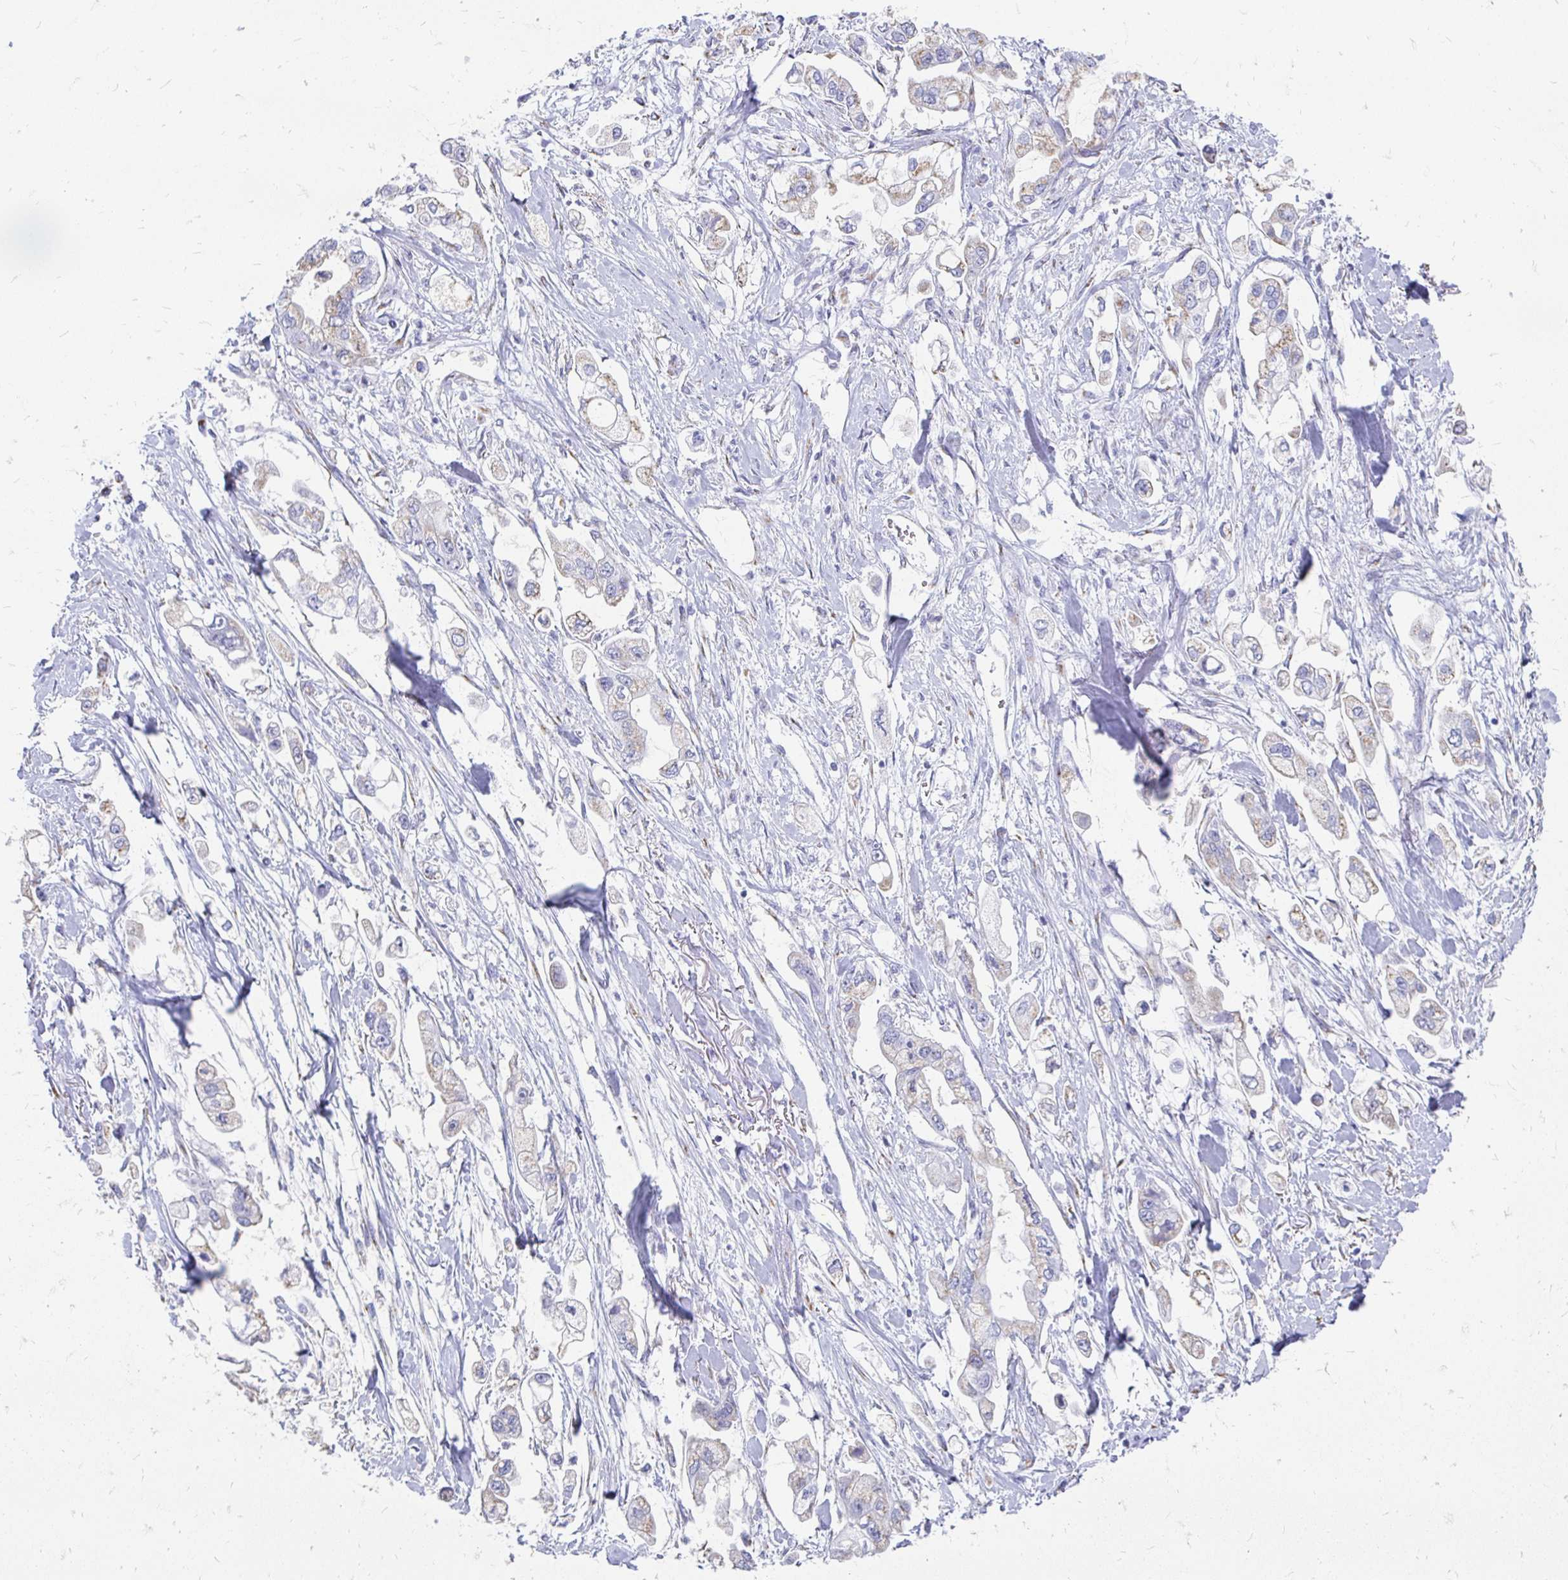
{"staining": {"intensity": "weak", "quantity": ">75%", "location": "cytoplasmic/membranous"}, "tissue": "stomach cancer", "cell_type": "Tumor cells", "image_type": "cancer", "snomed": [{"axis": "morphology", "description": "Adenocarcinoma, NOS"}, {"axis": "topography", "description": "Stomach"}], "caption": "This histopathology image exhibits immunohistochemistry staining of human stomach adenocarcinoma, with low weak cytoplasmic/membranous expression in approximately >75% of tumor cells.", "gene": "PAGE4", "patient": {"sex": "male", "age": 62}}